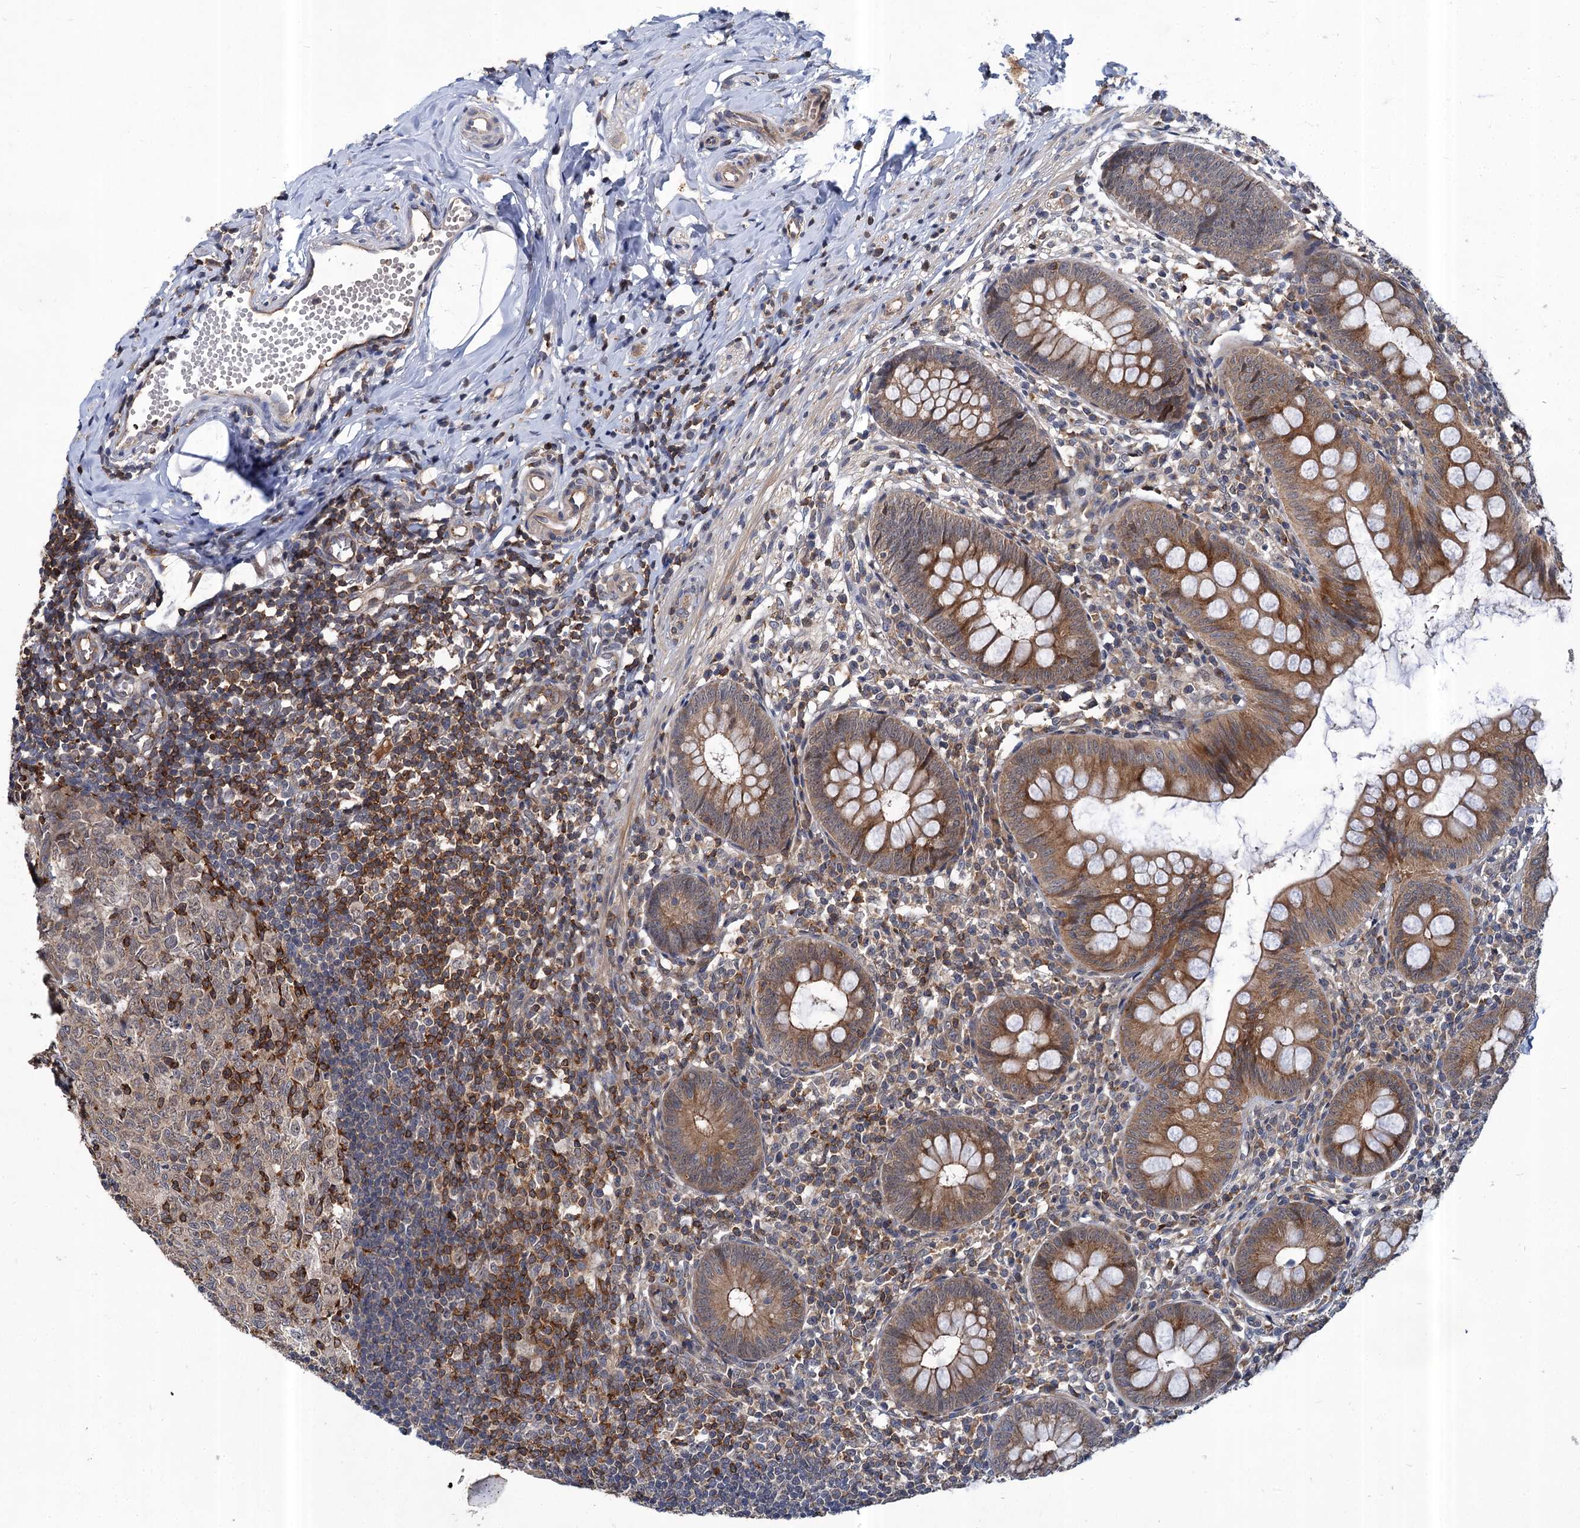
{"staining": {"intensity": "moderate", "quantity": ">75%", "location": "cytoplasmic/membranous"}, "tissue": "appendix", "cell_type": "Glandular cells", "image_type": "normal", "snomed": [{"axis": "morphology", "description": "Normal tissue, NOS"}, {"axis": "topography", "description": "Appendix"}], "caption": "Immunohistochemical staining of unremarkable appendix demonstrates >75% levels of moderate cytoplasmic/membranous protein expression in about >75% of glandular cells.", "gene": "ABLIM1", "patient": {"sex": "male", "age": 14}}